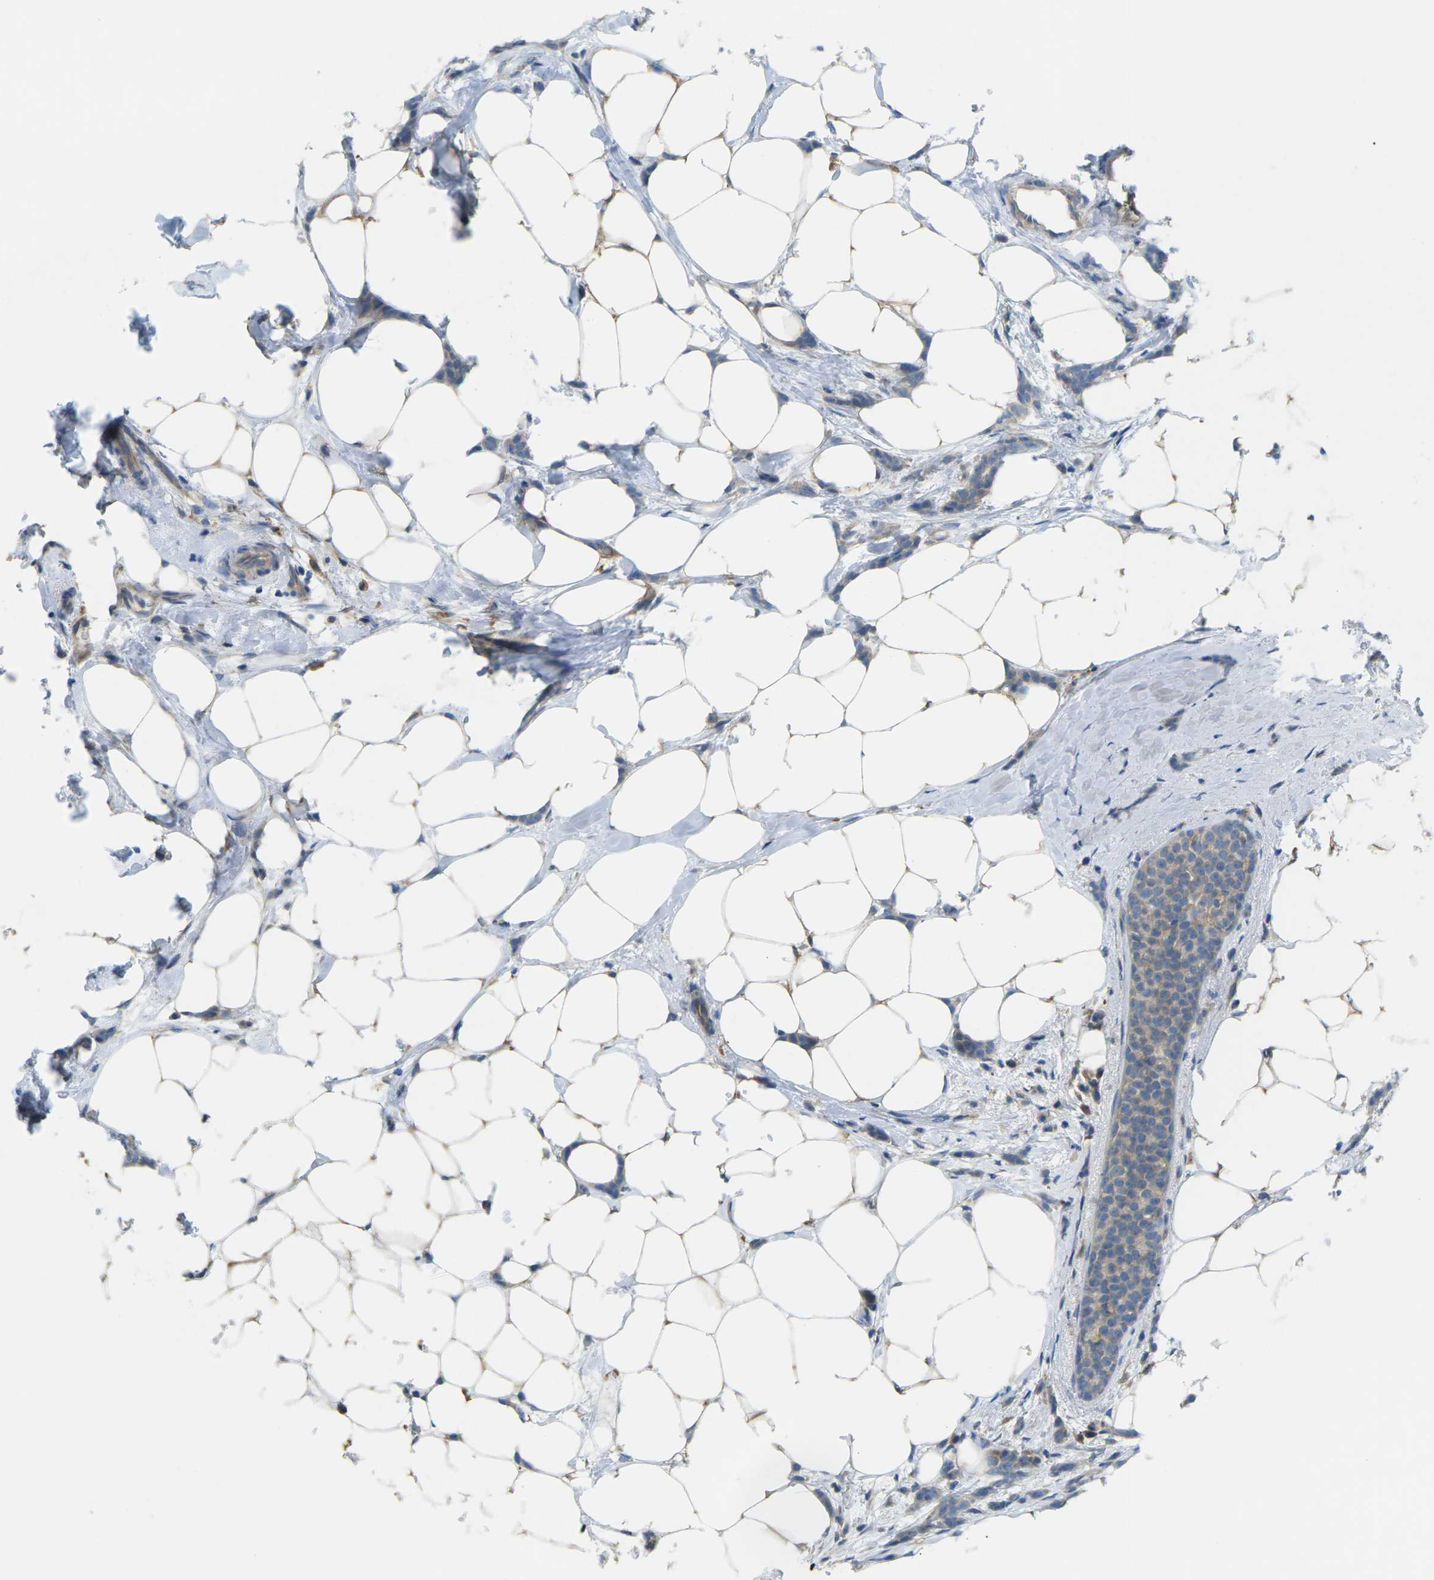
{"staining": {"intensity": "weak", "quantity": "<25%", "location": "cytoplasmic/membranous"}, "tissue": "breast cancer", "cell_type": "Tumor cells", "image_type": "cancer", "snomed": [{"axis": "morphology", "description": "Lobular carcinoma, in situ"}, {"axis": "morphology", "description": "Lobular carcinoma"}, {"axis": "topography", "description": "Breast"}], "caption": "DAB (3,3'-diaminobenzidine) immunohistochemical staining of human breast lobular carcinoma displays no significant expression in tumor cells.", "gene": "MYLK4", "patient": {"sex": "female", "age": 41}}